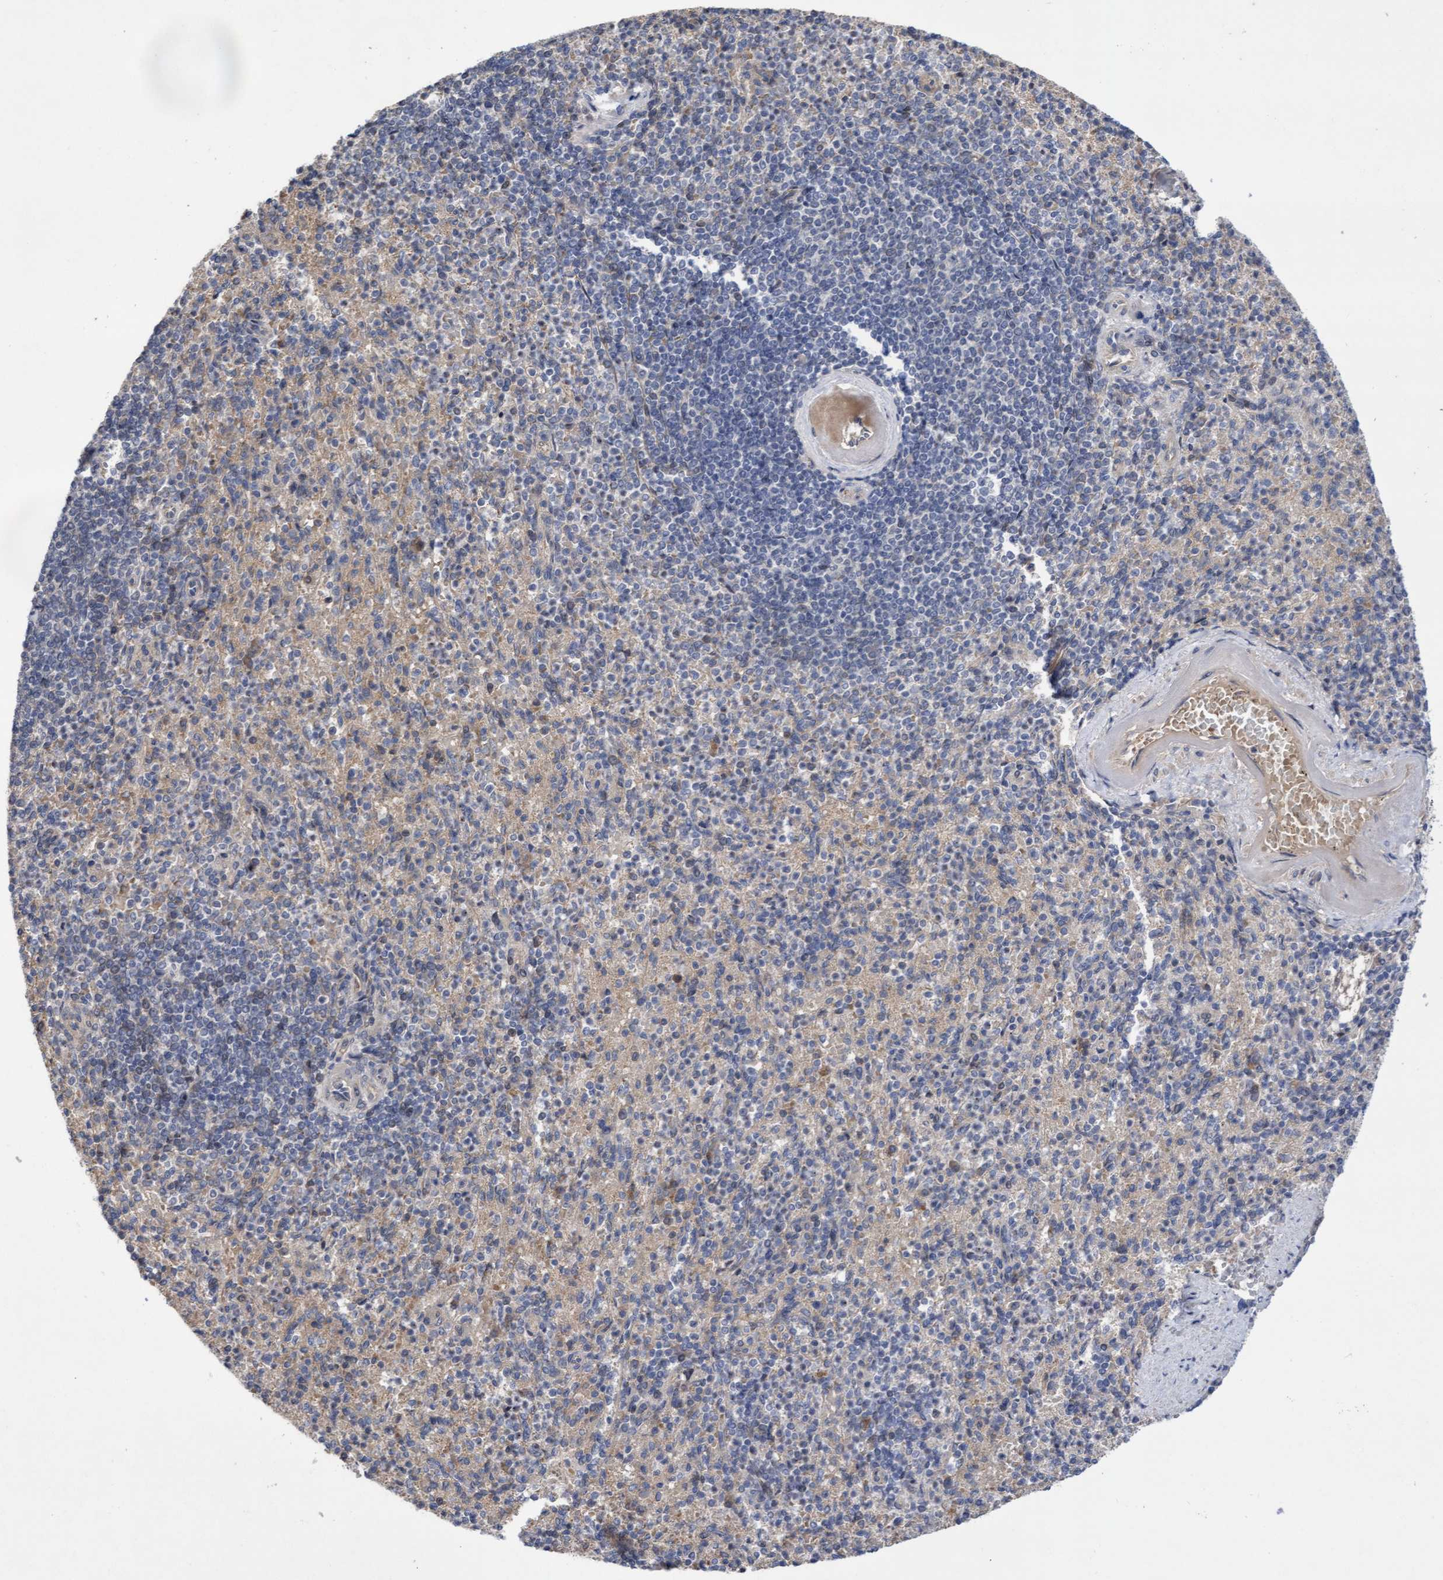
{"staining": {"intensity": "negative", "quantity": "none", "location": "none"}, "tissue": "spleen", "cell_type": "Cells in red pulp", "image_type": "normal", "snomed": [{"axis": "morphology", "description": "Normal tissue, NOS"}, {"axis": "topography", "description": "Spleen"}], "caption": "Protein analysis of unremarkable spleen reveals no significant expression in cells in red pulp. Nuclei are stained in blue.", "gene": "COBL", "patient": {"sex": "female", "age": 74}}